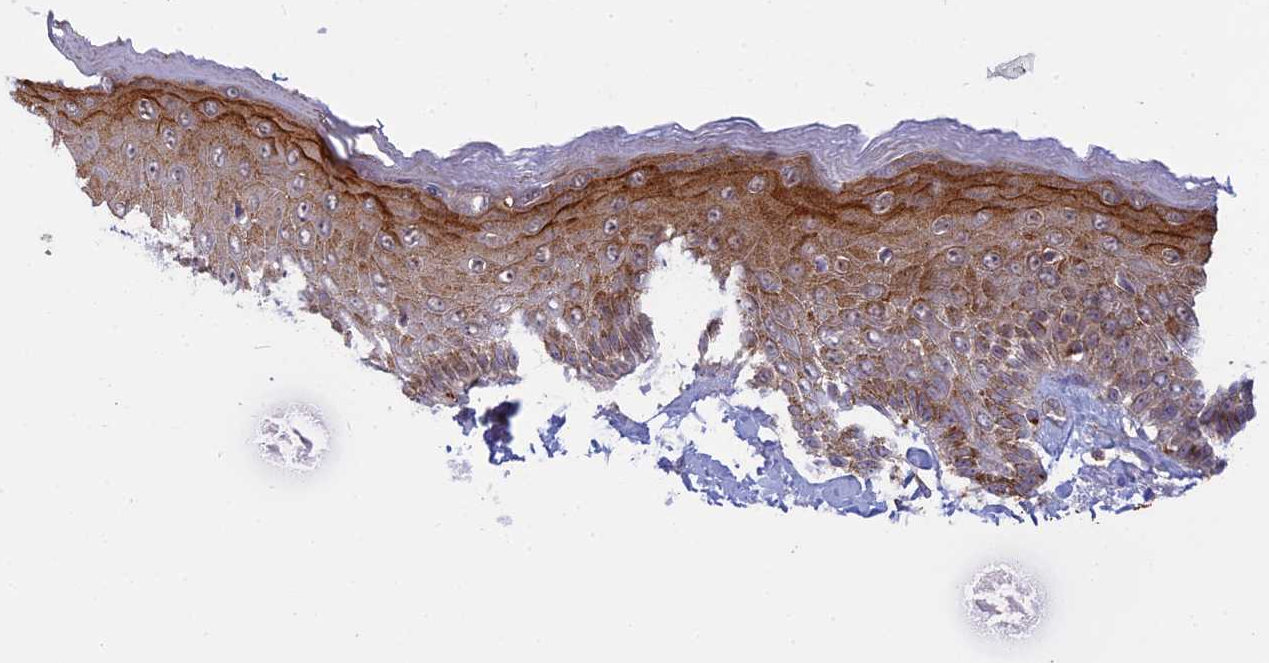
{"staining": {"intensity": "moderate", "quantity": ">75%", "location": "cytoplasmic/membranous"}, "tissue": "skin", "cell_type": "Epidermal cells", "image_type": "normal", "snomed": [{"axis": "morphology", "description": "Normal tissue, NOS"}, {"axis": "topography", "description": "Anal"}], "caption": "IHC (DAB (3,3'-diaminobenzidine)) staining of unremarkable human skin displays moderate cytoplasmic/membranous protein expression in about >75% of epidermal cells. (DAB (3,3'-diaminobenzidine) IHC, brown staining for protein, blue staining for nuclei).", "gene": "CLINT1", "patient": {"sex": "male", "age": 69}}